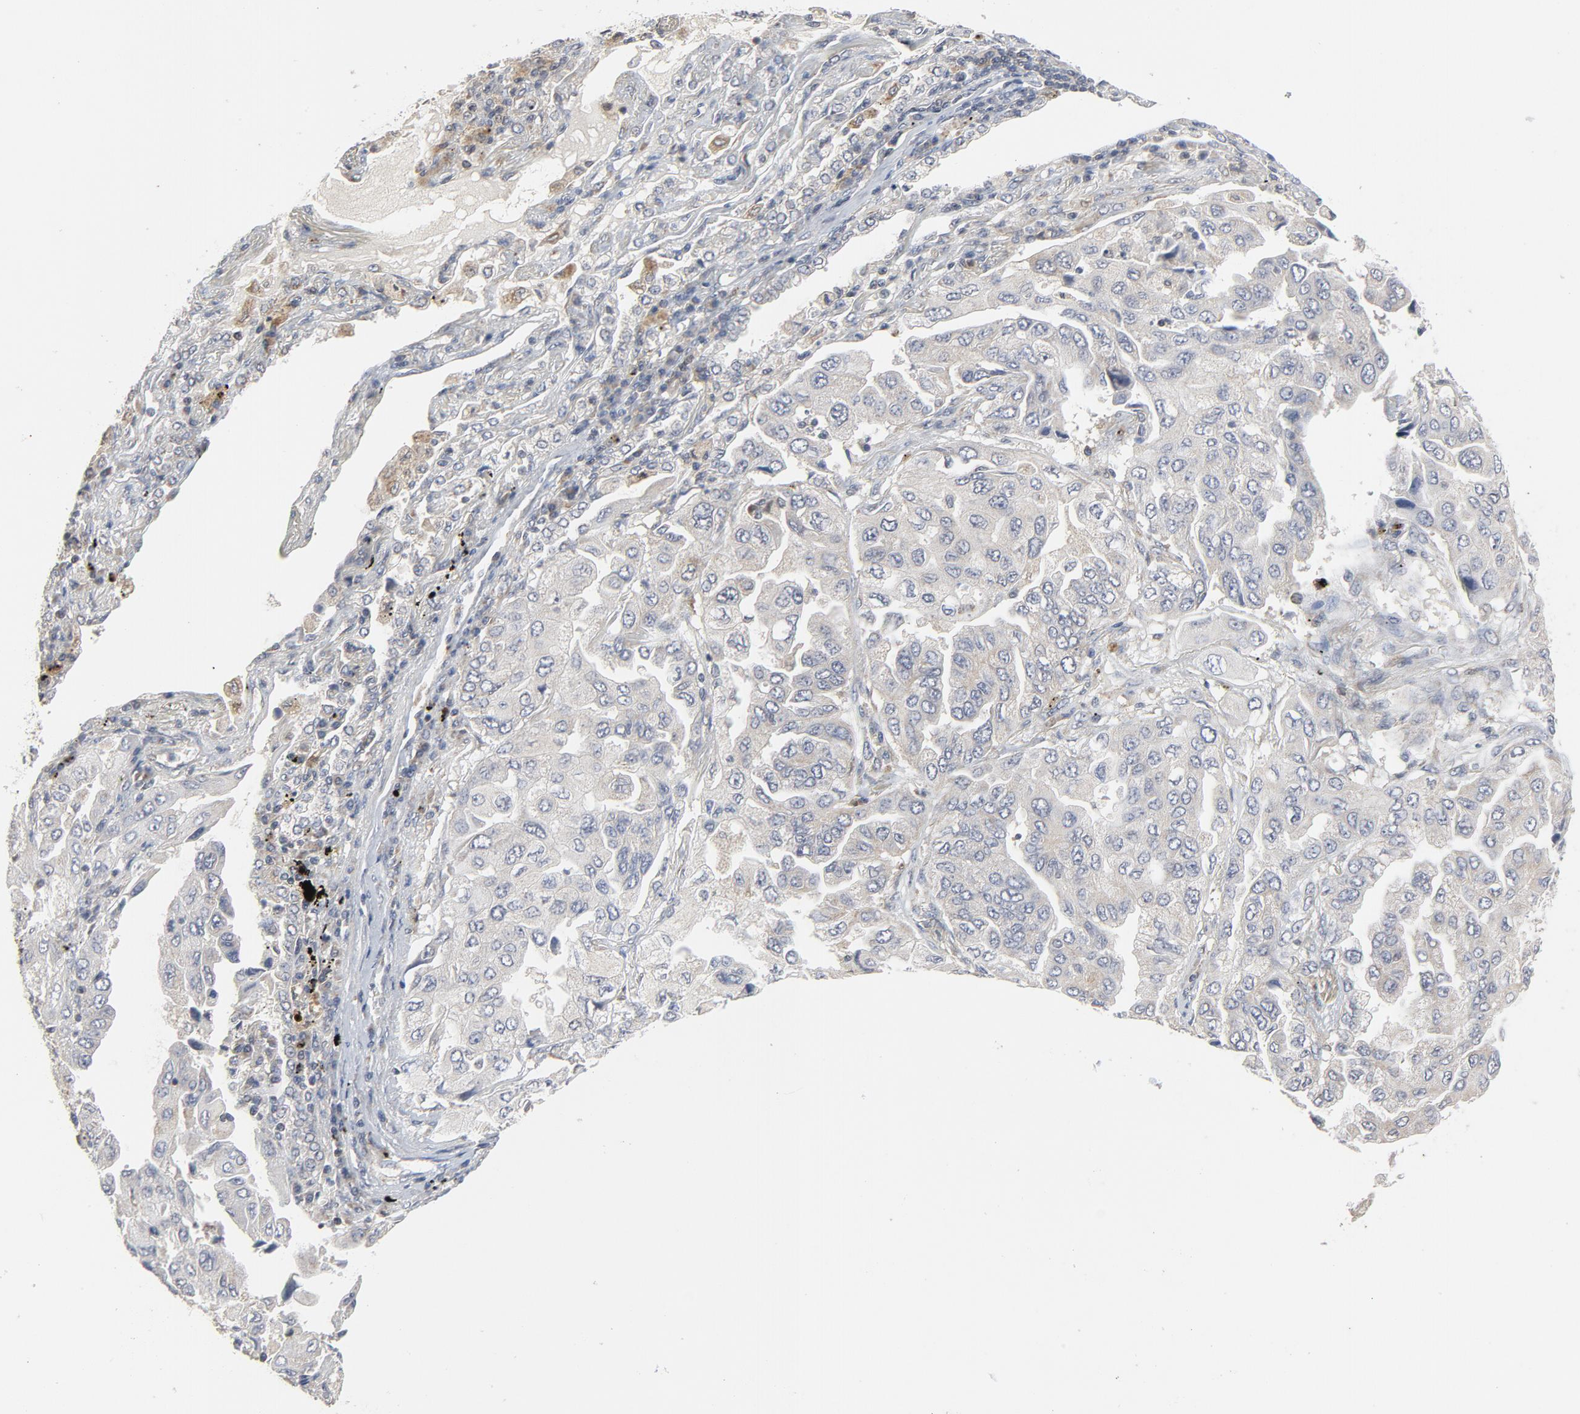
{"staining": {"intensity": "moderate", "quantity": "25%-75%", "location": "cytoplasmic/membranous"}, "tissue": "lung cancer", "cell_type": "Tumor cells", "image_type": "cancer", "snomed": [{"axis": "morphology", "description": "Adenocarcinoma, NOS"}, {"axis": "topography", "description": "Lung"}], "caption": "Lung adenocarcinoma tissue reveals moderate cytoplasmic/membranous positivity in approximately 25%-75% of tumor cells, visualized by immunohistochemistry.", "gene": "C14orf119", "patient": {"sex": "female", "age": 65}}